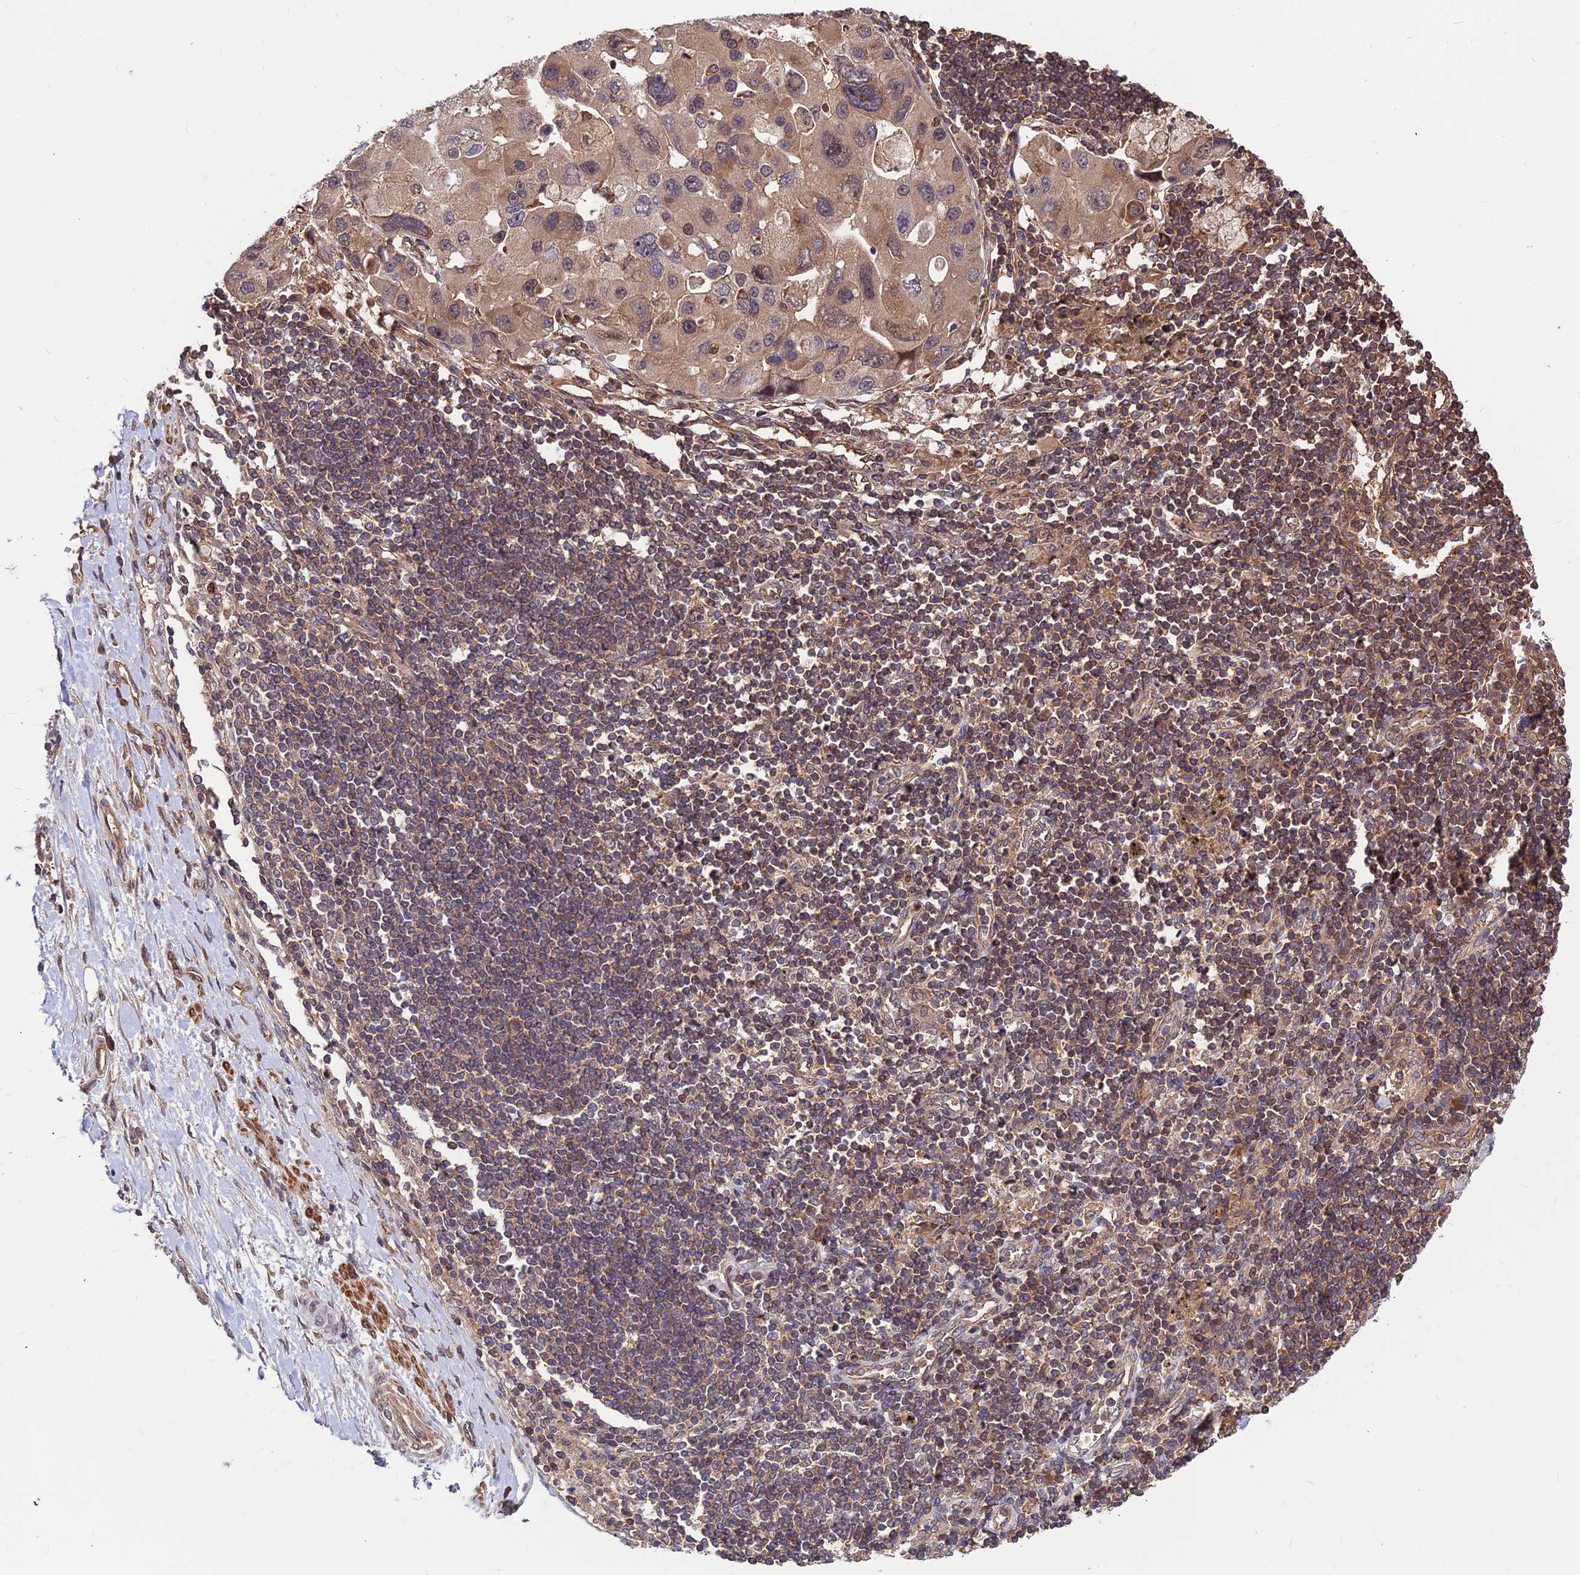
{"staining": {"intensity": "weak", "quantity": ">75%", "location": "cytoplasmic/membranous"}, "tissue": "lung cancer", "cell_type": "Tumor cells", "image_type": "cancer", "snomed": [{"axis": "morphology", "description": "Adenocarcinoma, NOS"}, {"axis": "topography", "description": "Lung"}], "caption": "The micrograph exhibits staining of lung cancer (adenocarcinoma), revealing weak cytoplasmic/membranous protein positivity (brown color) within tumor cells. (DAB (3,3'-diaminobenzidine) IHC, brown staining for protein, blue staining for nuclei).", "gene": "ZNF467", "patient": {"sex": "female", "age": 54}}